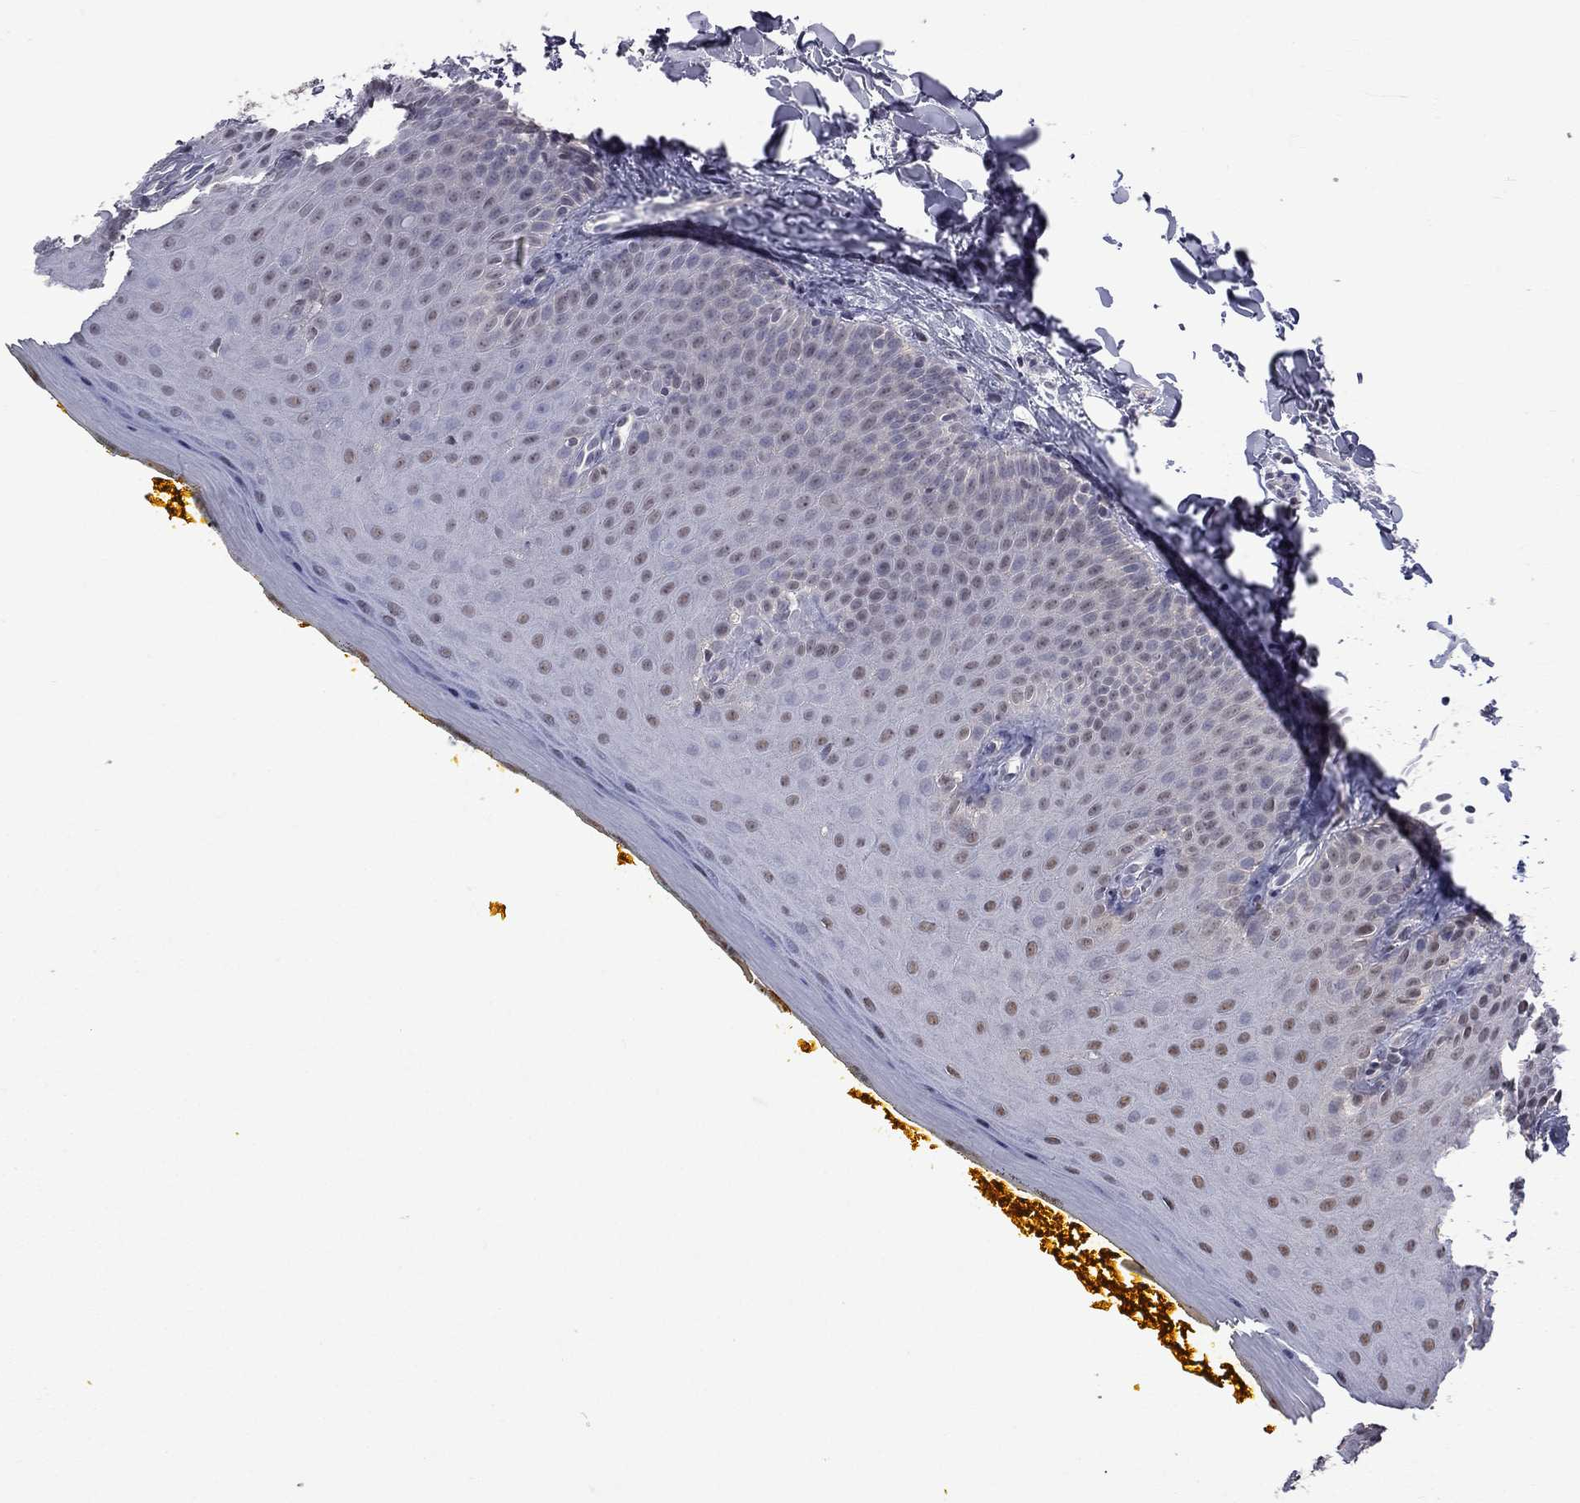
{"staining": {"intensity": "weak", "quantity": "25%-75%", "location": "nuclear"}, "tissue": "oral mucosa", "cell_type": "Squamous epithelial cells", "image_type": "normal", "snomed": [{"axis": "morphology", "description": "Normal tissue, NOS"}, {"axis": "topography", "description": "Oral tissue"}], "caption": "Squamous epithelial cells display weak nuclear positivity in approximately 25%-75% of cells in unremarkable oral mucosa. Nuclei are stained in blue.", "gene": "RFWD3", "patient": {"sex": "female", "age": 43}}